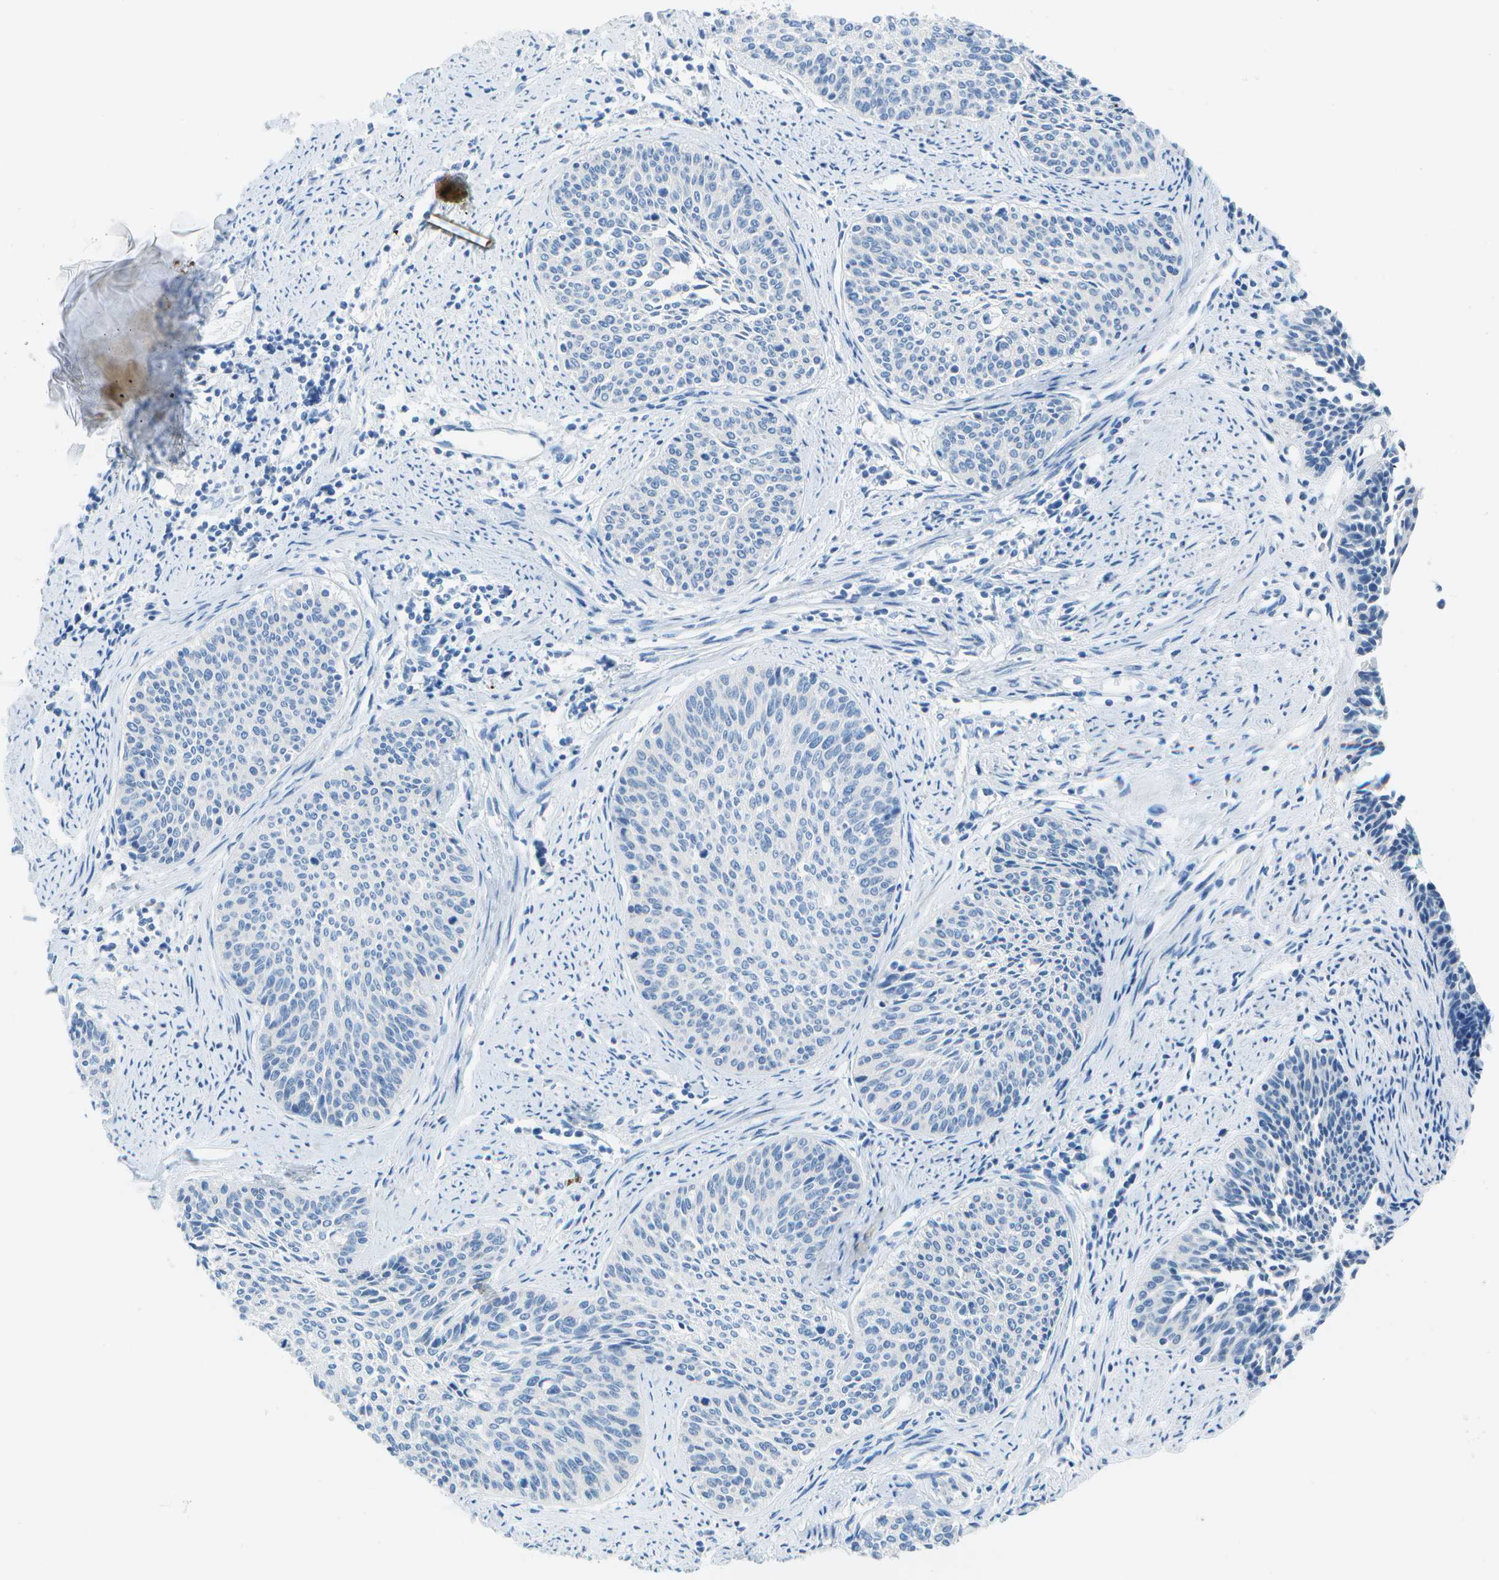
{"staining": {"intensity": "negative", "quantity": "none", "location": "none"}, "tissue": "cervical cancer", "cell_type": "Tumor cells", "image_type": "cancer", "snomed": [{"axis": "morphology", "description": "Squamous cell carcinoma, NOS"}, {"axis": "topography", "description": "Cervix"}], "caption": "Tumor cells are negative for protein expression in human cervical cancer.", "gene": "DCT", "patient": {"sex": "female", "age": 55}}